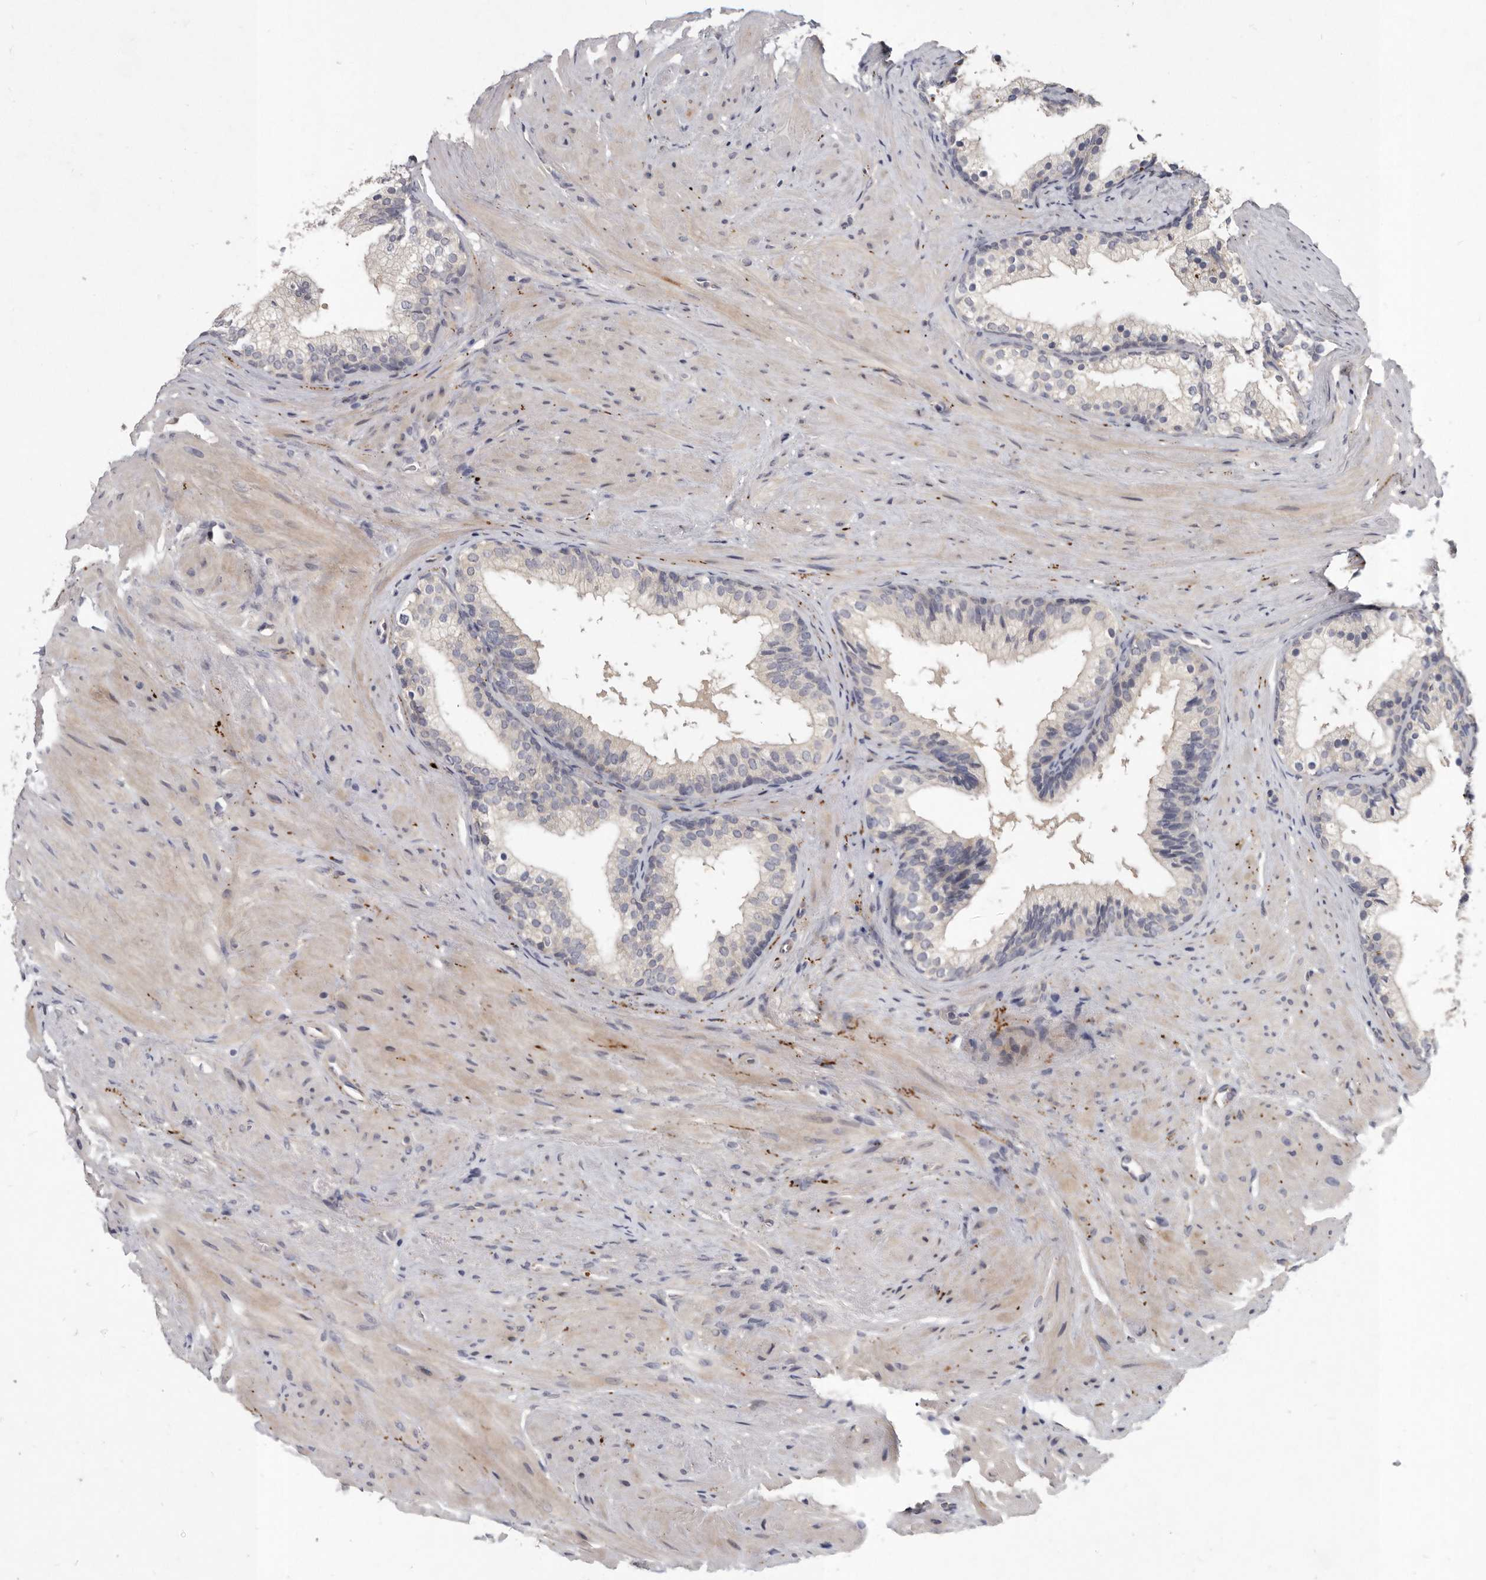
{"staining": {"intensity": "negative", "quantity": "none", "location": "none"}, "tissue": "prostate cancer", "cell_type": "Tumor cells", "image_type": "cancer", "snomed": [{"axis": "morphology", "description": "Adenocarcinoma, Low grade"}, {"axis": "topography", "description": "Prostate"}], "caption": "Protein analysis of low-grade adenocarcinoma (prostate) exhibits no significant staining in tumor cells.", "gene": "SLC22A1", "patient": {"sex": "male", "age": 69}}